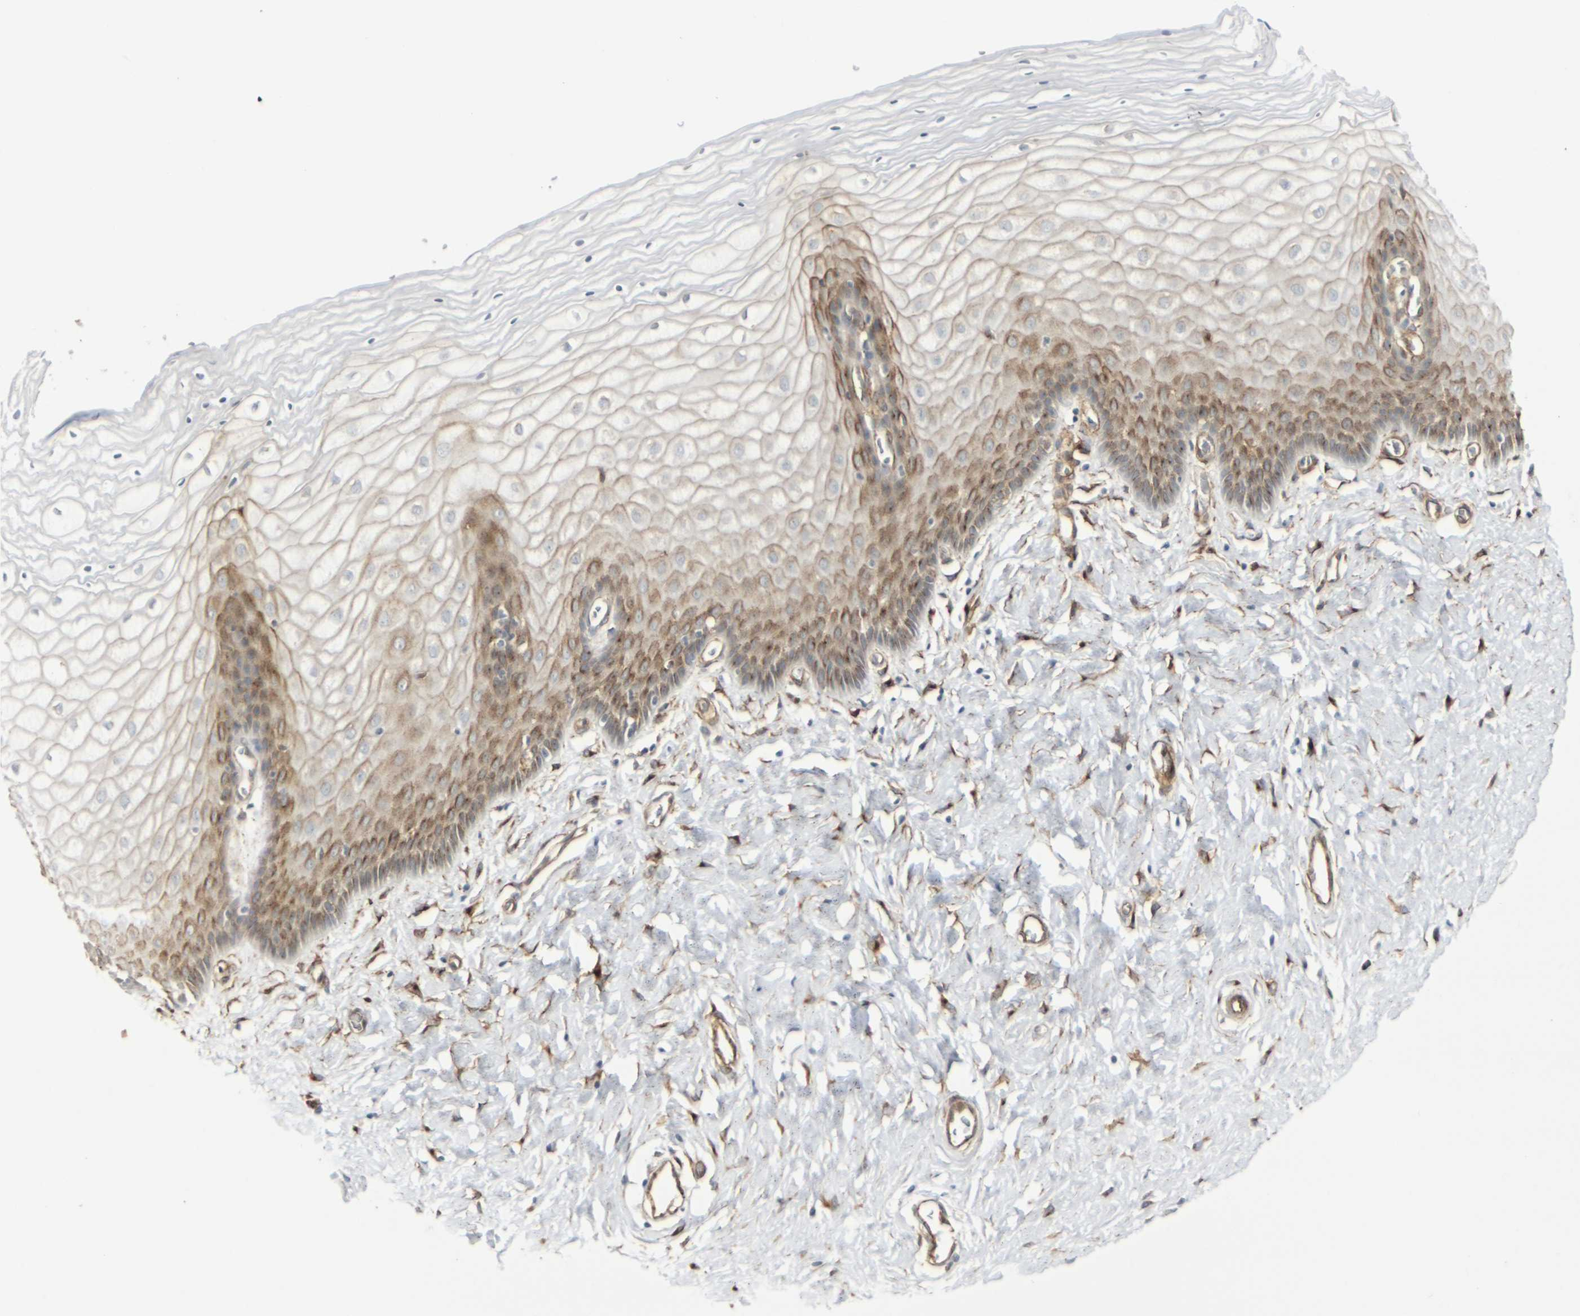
{"staining": {"intensity": "strong", "quantity": ">75%", "location": "cytoplasmic/membranous"}, "tissue": "cervix", "cell_type": "Glandular cells", "image_type": "normal", "snomed": [{"axis": "morphology", "description": "Normal tissue, NOS"}, {"axis": "topography", "description": "Cervix"}], "caption": "Strong cytoplasmic/membranous protein expression is appreciated in about >75% of glandular cells in cervix.", "gene": "MYOF", "patient": {"sex": "female", "age": 55}}